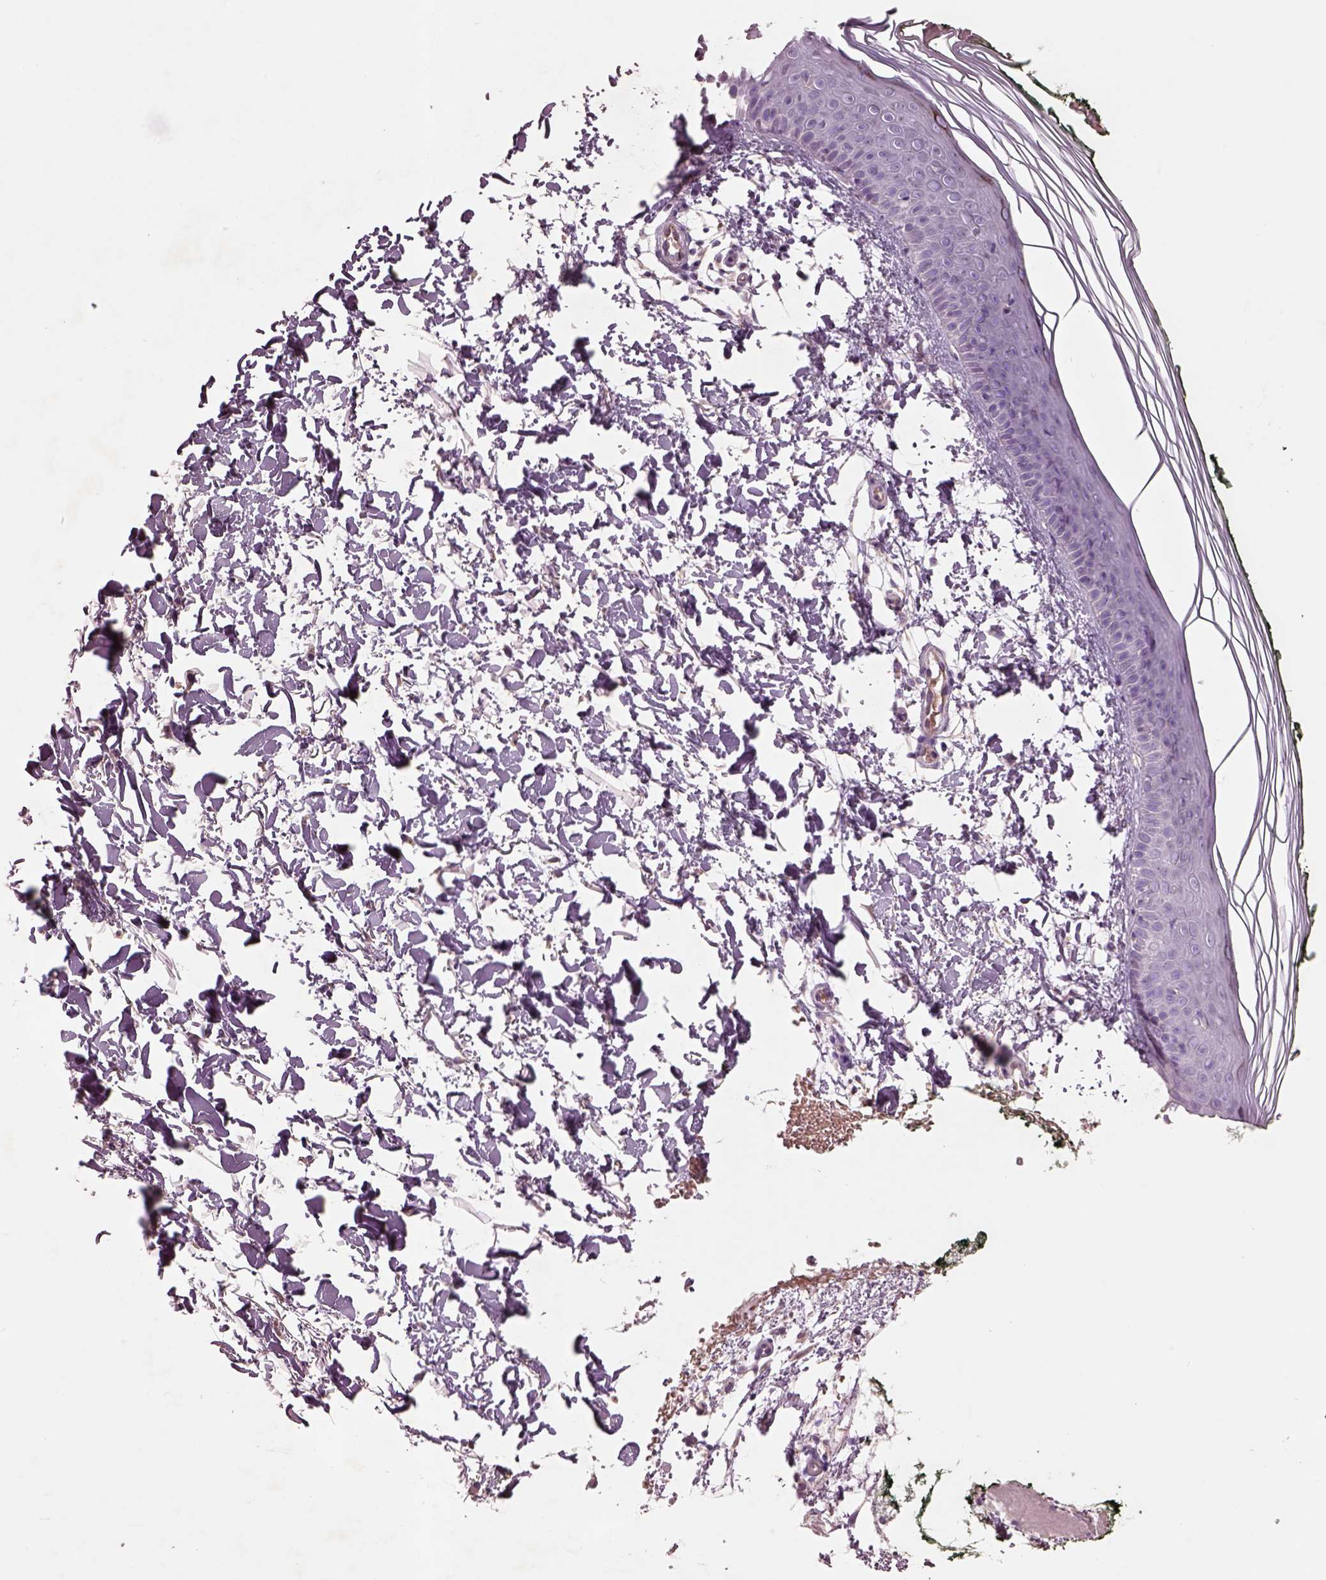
{"staining": {"intensity": "negative", "quantity": "none", "location": "none"}, "tissue": "skin", "cell_type": "Fibroblasts", "image_type": "normal", "snomed": [{"axis": "morphology", "description": "Normal tissue, NOS"}, {"axis": "topography", "description": "Skin"}], "caption": "IHC image of normal skin stained for a protein (brown), which reveals no expression in fibroblasts. (Stains: DAB (3,3'-diaminobenzidine) IHC with hematoxylin counter stain, Microscopy: brightfield microscopy at high magnification).", "gene": "DUOXA2", "patient": {"sex": "female", "age": 62}}